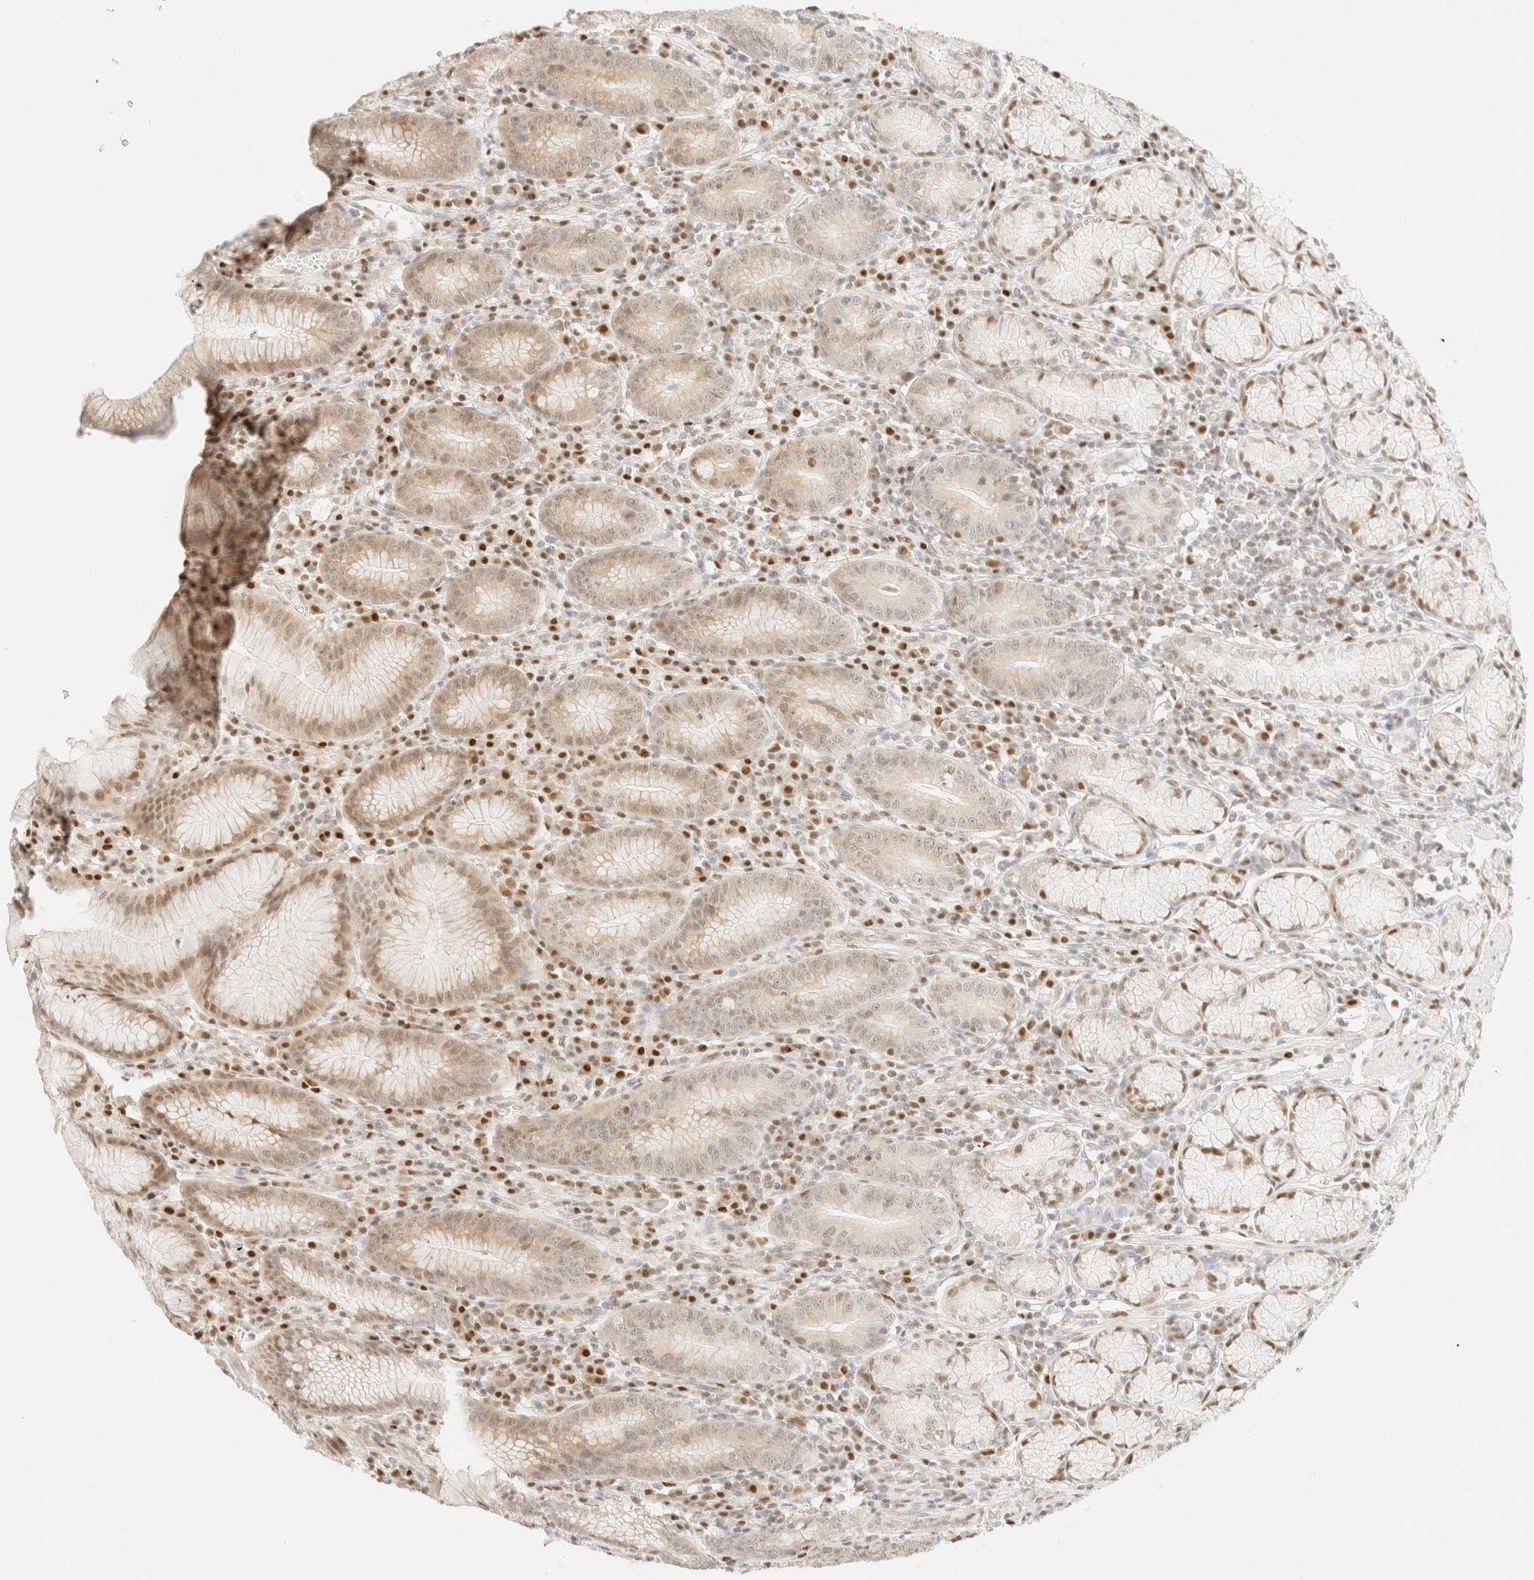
{"staining": {"intensity": "moderate", "quantity": "<25%", "location": "nuclear"}, "tissue": "stomach", "cell_type": "Glandular cells", "image_type": "normal", "snomed": [{"axis": "morphology", "description": "Normal tissue, NOS"}, {"axis": "topography", "description": "Stomach"}], "caption": "Brown immunohistochemical staining in normal human stomach displays moderate nuclear positivity in approximately <25% of glandular cells.", "gene": "TSR1", "patient": {"sex": "male", "age": 55}}